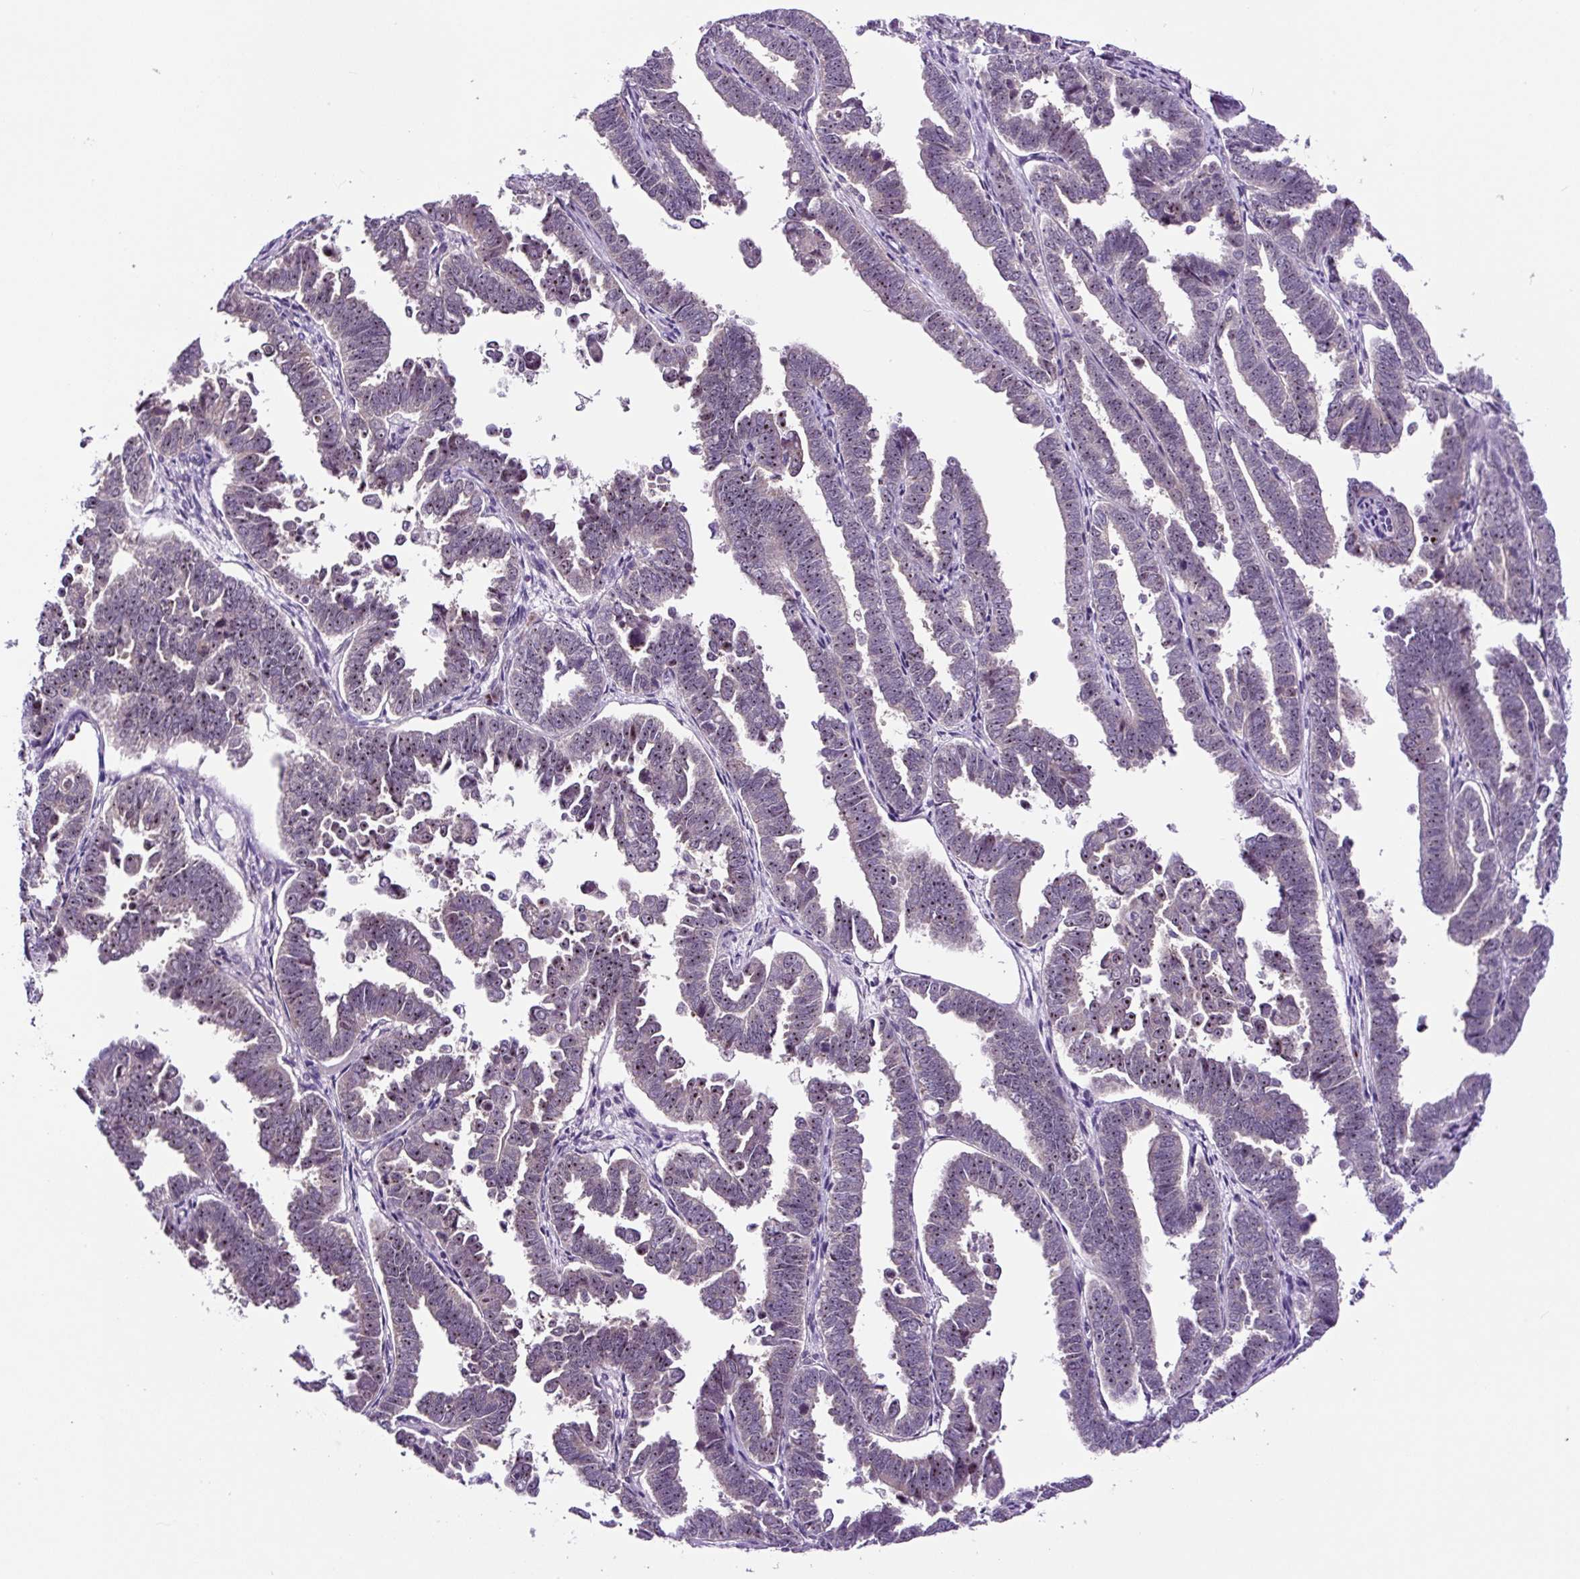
{"staining": {"intensity": "weak", "quantity": "25%-75%", "location": "cytoplasmic/membranous"}, "tissue": "endometrial cancer", "cell_type": "Tumor cells", "image_type": "cancer", "snomed": [{"axis": "morphology", "description": "Adenocarcinoma, NOS"}, {"axis": "topography", "description": "Endometrium"}], "caption": "Protein staining of endometrial adenocarcinoma tissue reveals weak cytoplasmic/membranous expression in approximately 25%-75% of tumor cells. Using DAB (3,3'-diaminobenzidine) (brown) and hematoxylin (blue) stains, captured at high magnification using brightfield microscopy.", "gene": "NOM1", "patient": {"sex": "female", "age": 75}}